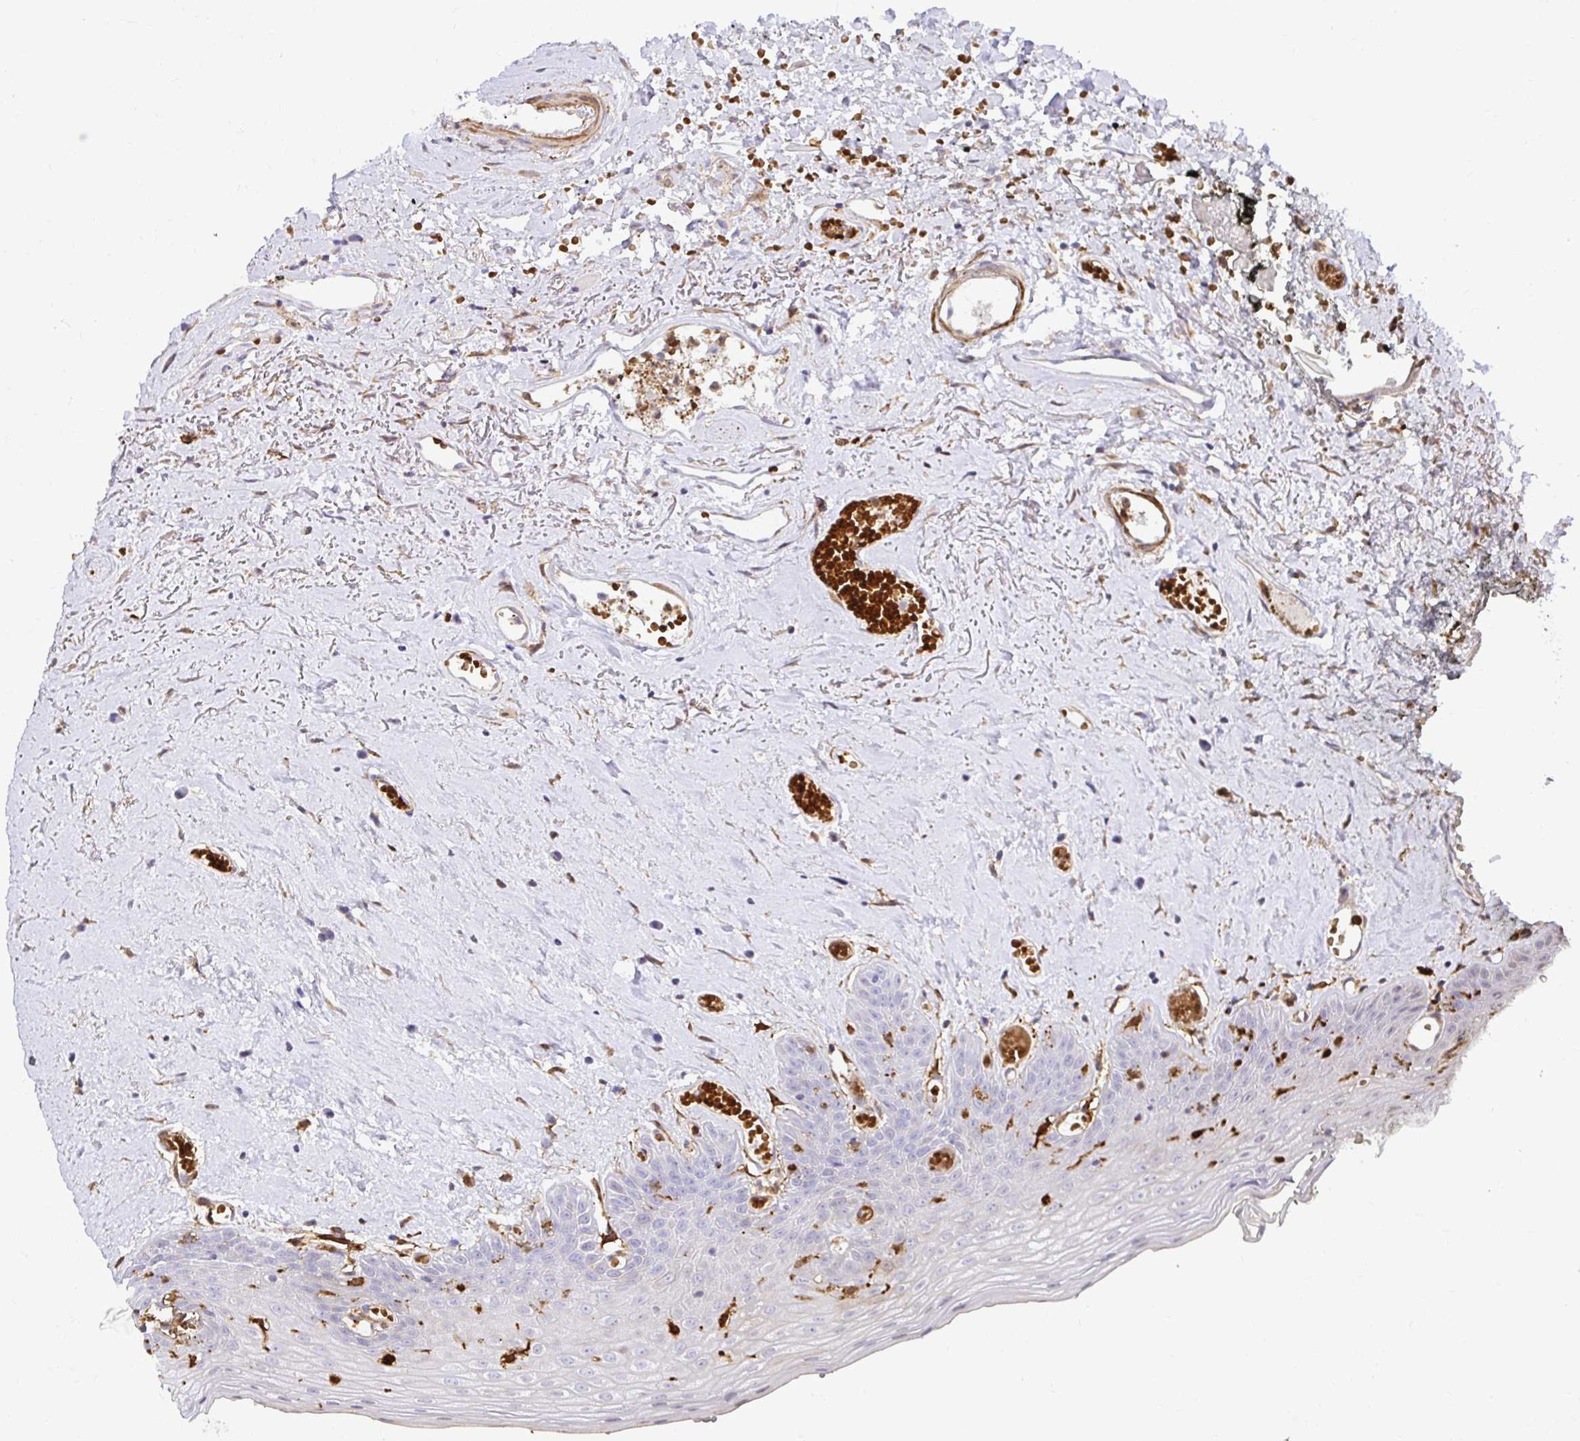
{"staining": {"intensity": "weak", "quantity": "<25%", "location": "cytoplasmic/membranous"}, "tissue": "oral mucosa", "cell_type": "Squamous epithelial cells", "image_type": "normal", "snomed": [{"axis": "morphology", "description": "Normal tissue, NOS"}, {"axis": "morphology", "description": "Squamous cell carcinoma, NOS"}, {"axis": "topography", "description": "Oral tissue"}, {"axis": "topography", "description": "Peripheral nerve tissue"}, {"axis": "topography", "description": "Head-Neck"}], "caption": "Squamous epithelial cells show no significant protein expression in unremarkable oral mucosa. Brightfield microscopy of IHC stained with DAB (3,3'-diaminobenzidine) (brown) and hematoxylin (blue), captured at high magnification.", "gene": "GSN", "patient": {"sex": "female", "age": 59}}